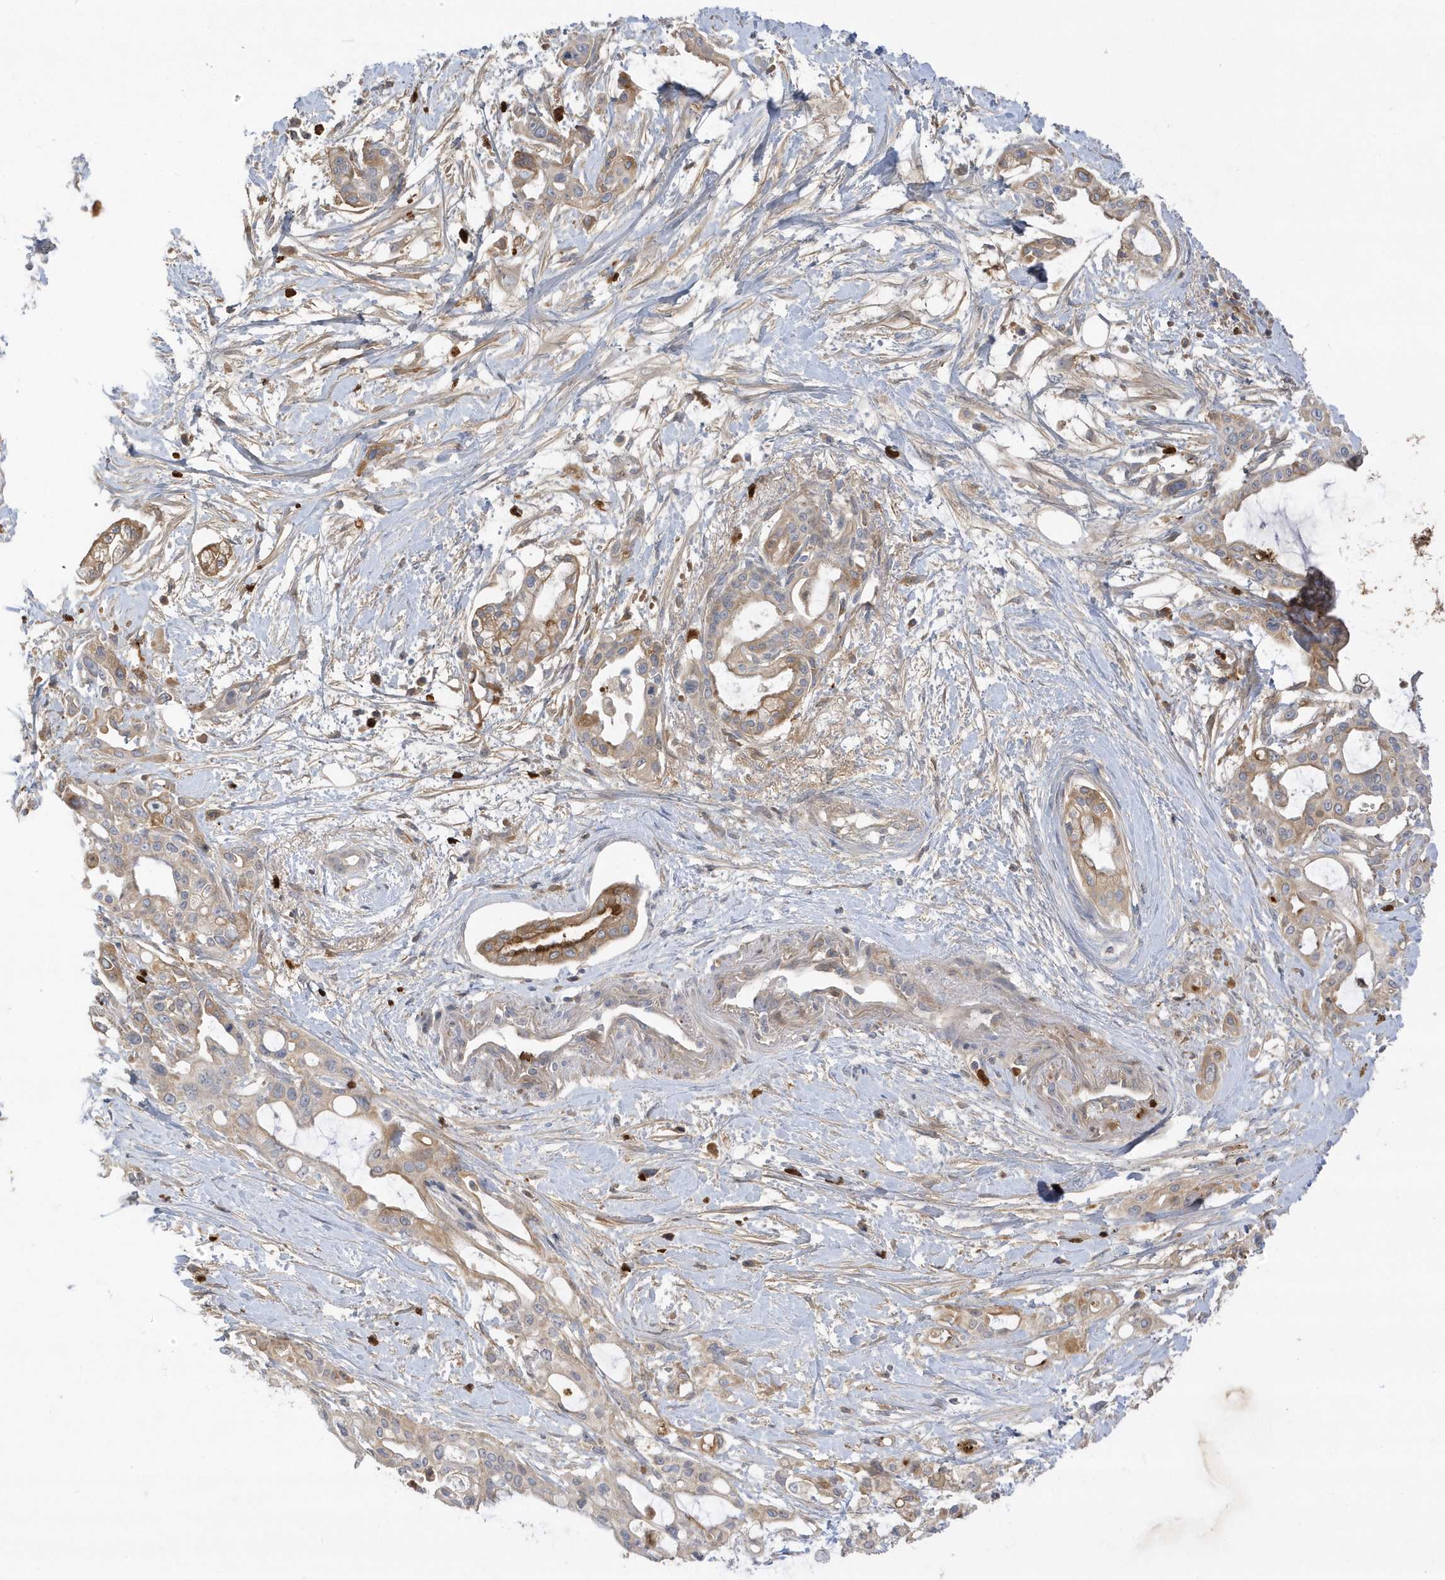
{"staining": {"intensity": "moderate", "quantity": "<25%", "location": "cytoplasmic/membranous"}, "tissue": "pancreatic cancer", "cell_type": "Tumor cells", "image_type": "cancer", "snomed": [{"axis": "morphology", "description": "Adenocarcinoma, NOS"}, {"axis": "topography", "description": "Pancreas"}], "caption": "A high-resolution photomicrograph shows immunohistochemistry staining of pancreatic cancer, which shows moderate cytoplasmic/membranous expression in about <25% of tumor cells.", "gene": "DPP9", "patient": {"sex": "male", "age": 68}}